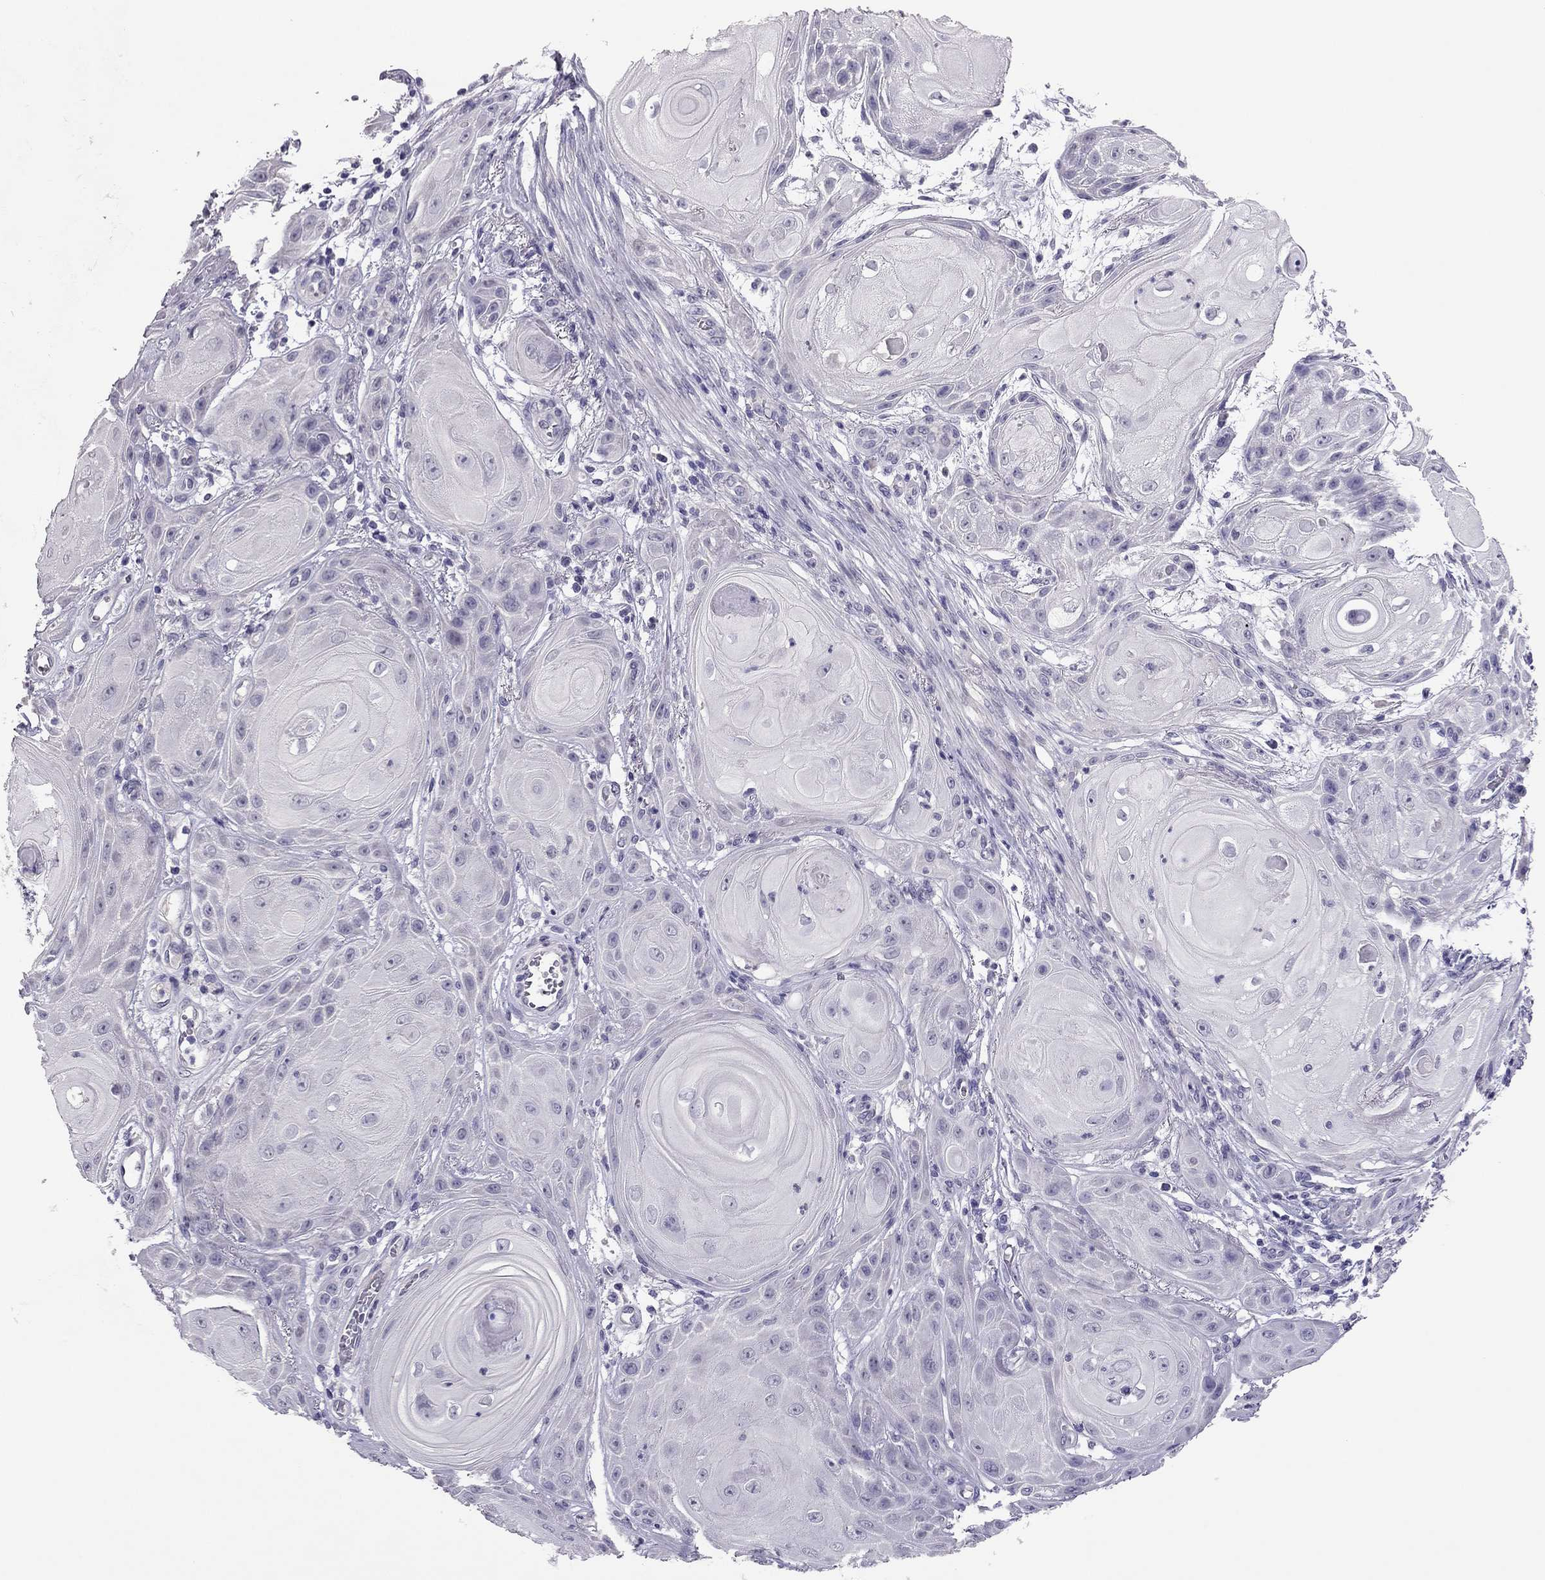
{"staining": {"intensity": "negative", "quantity": "none", "location": "none"}, "tissue": "skin cancer", "cell_type": "Tumor cells", "image_type": "cancer", "snomed": [{"axis": "morphology", "description": "Squamous cell carcinoma, NOS"}, {"axis": "topography", "description": "Skin"}], "caption": "A photomicrograph of human squamous cell carcinoma (skin) is negative for staining in tumor cells.", "gene": "RHO", "patient": {"sex": "male", "age": 62}}